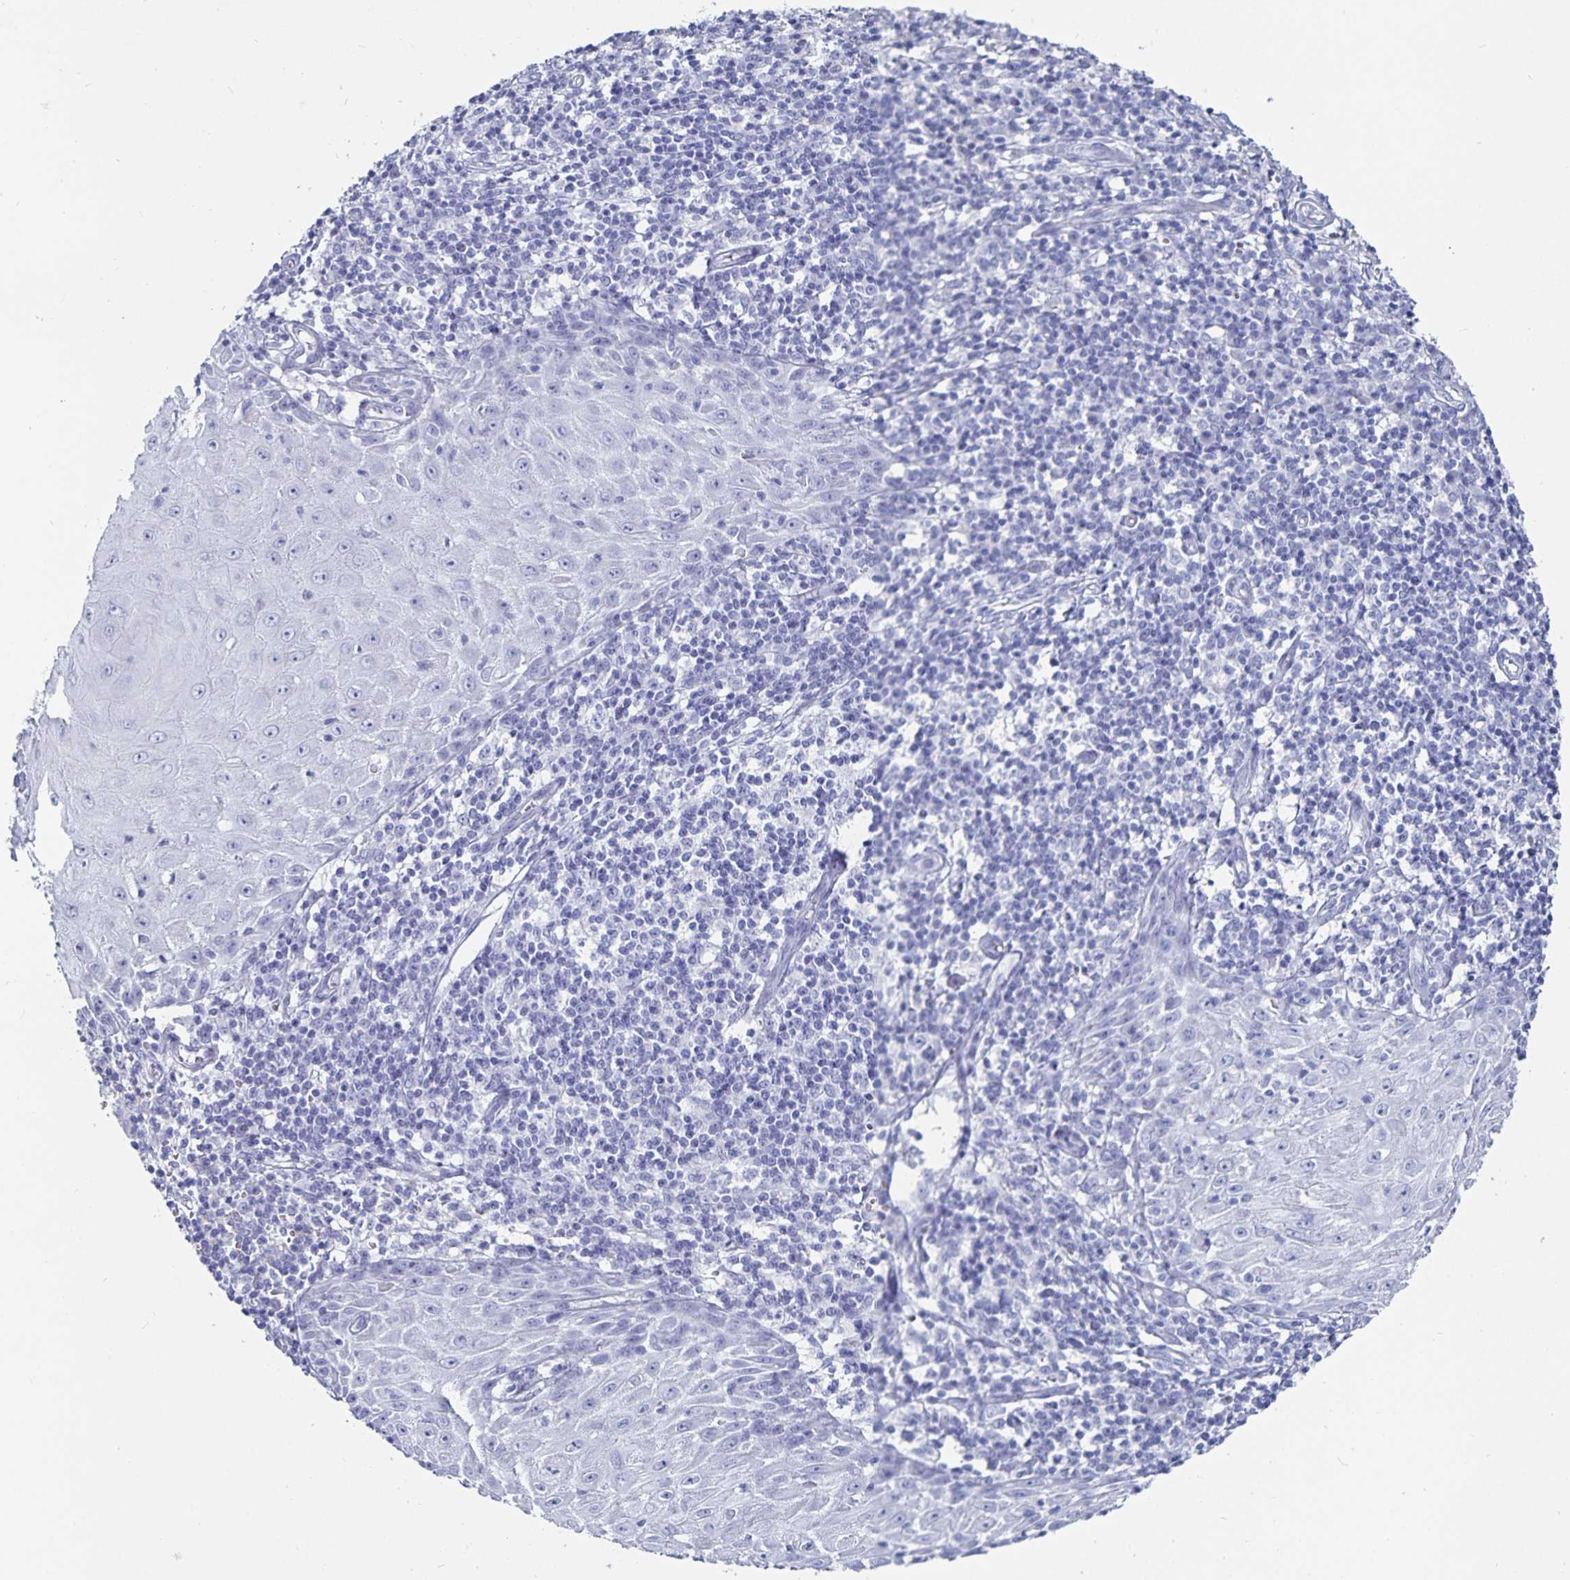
{"staining": {"intensity": "negative", "quantity": "none", "location": "none"}, "tissue": "skin cancer", "cell_type": "Tumor cells", "image_type": "cancer", "snomed": [{"axis": "morphology", "description": "Squamous cell carcinoma, NOS"}, {"axis": "topography", "description": "Skin"}], "caption": "Human skin cancer (squamous cell carcinoma) stained for a protein using immunohistochemistry (IHC) shows no positivity in tumor cells.", "gene": "C19orf73", "patient": {"sex": "female", "age": 73}}